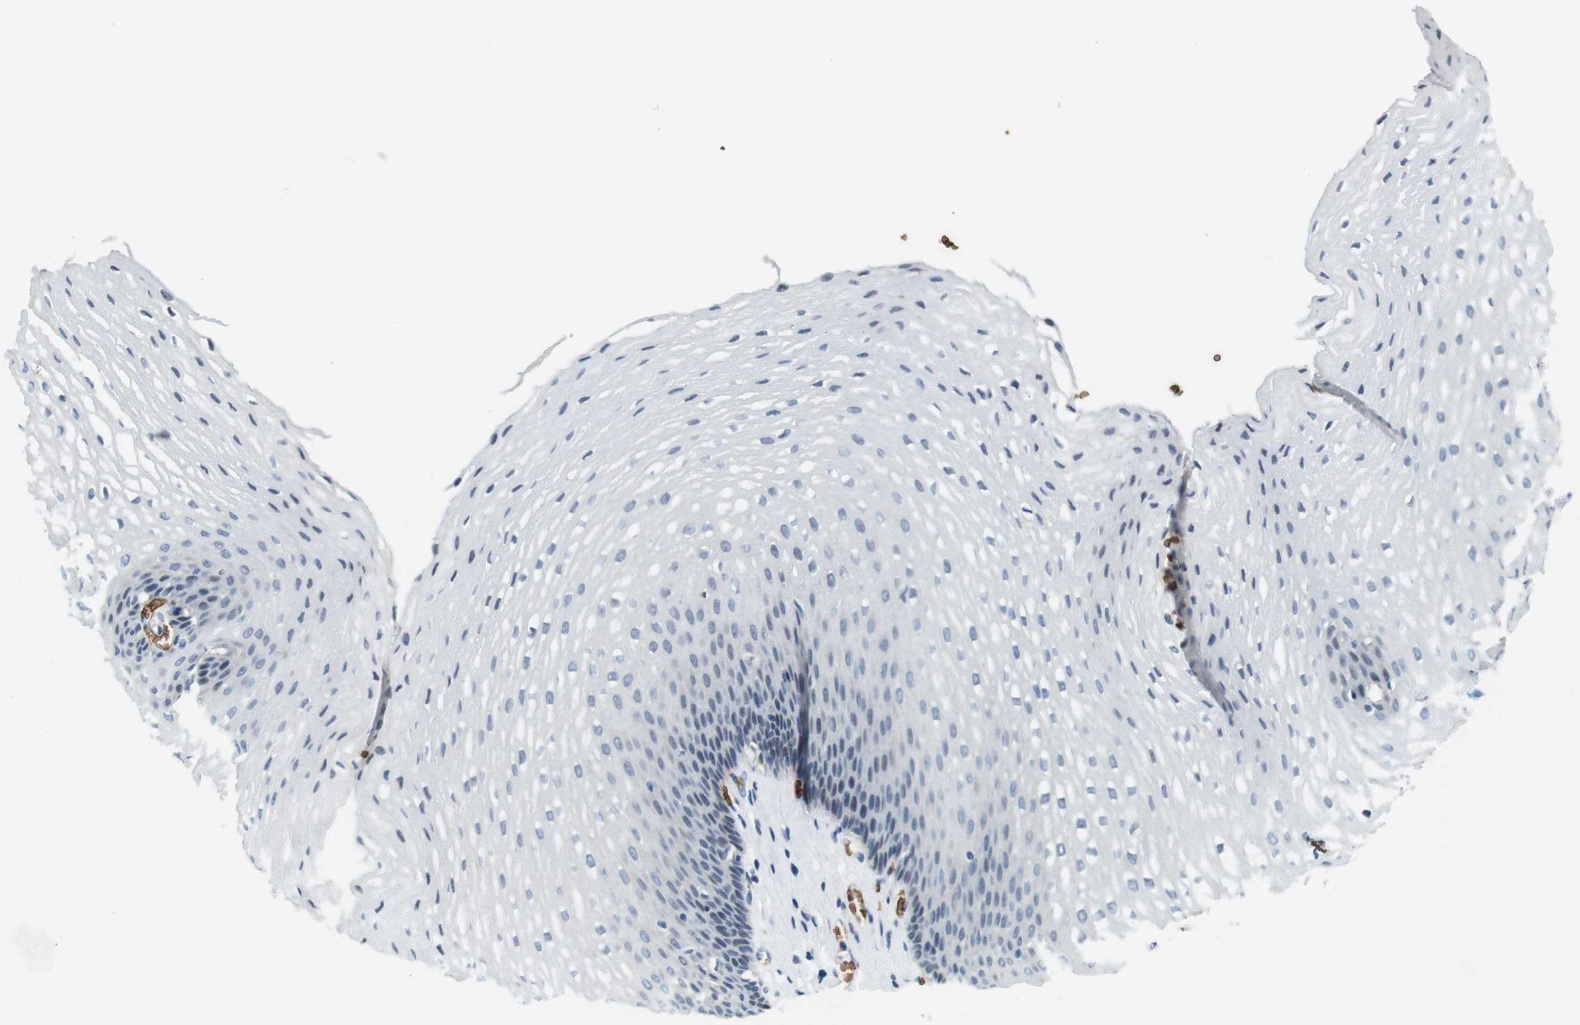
{"staining": {"intensity": "negative", "quantity": "none", "location": "none"}, "tissue": "esophagus", "cell_type": "Squamous epithelial cells", "image_type": "normal", "snomed": [{"axis": "morphology", "description": "Normal tissue, NOS"}, {"axis": "topography", "description": "Esophagus"}], "caption": "Protein analysis of normal esophagus demonstrates no significant expression in squamous epithelial cells.", "gene": "SLC4A1", "patient": {"sex": "male", "age": 48}}